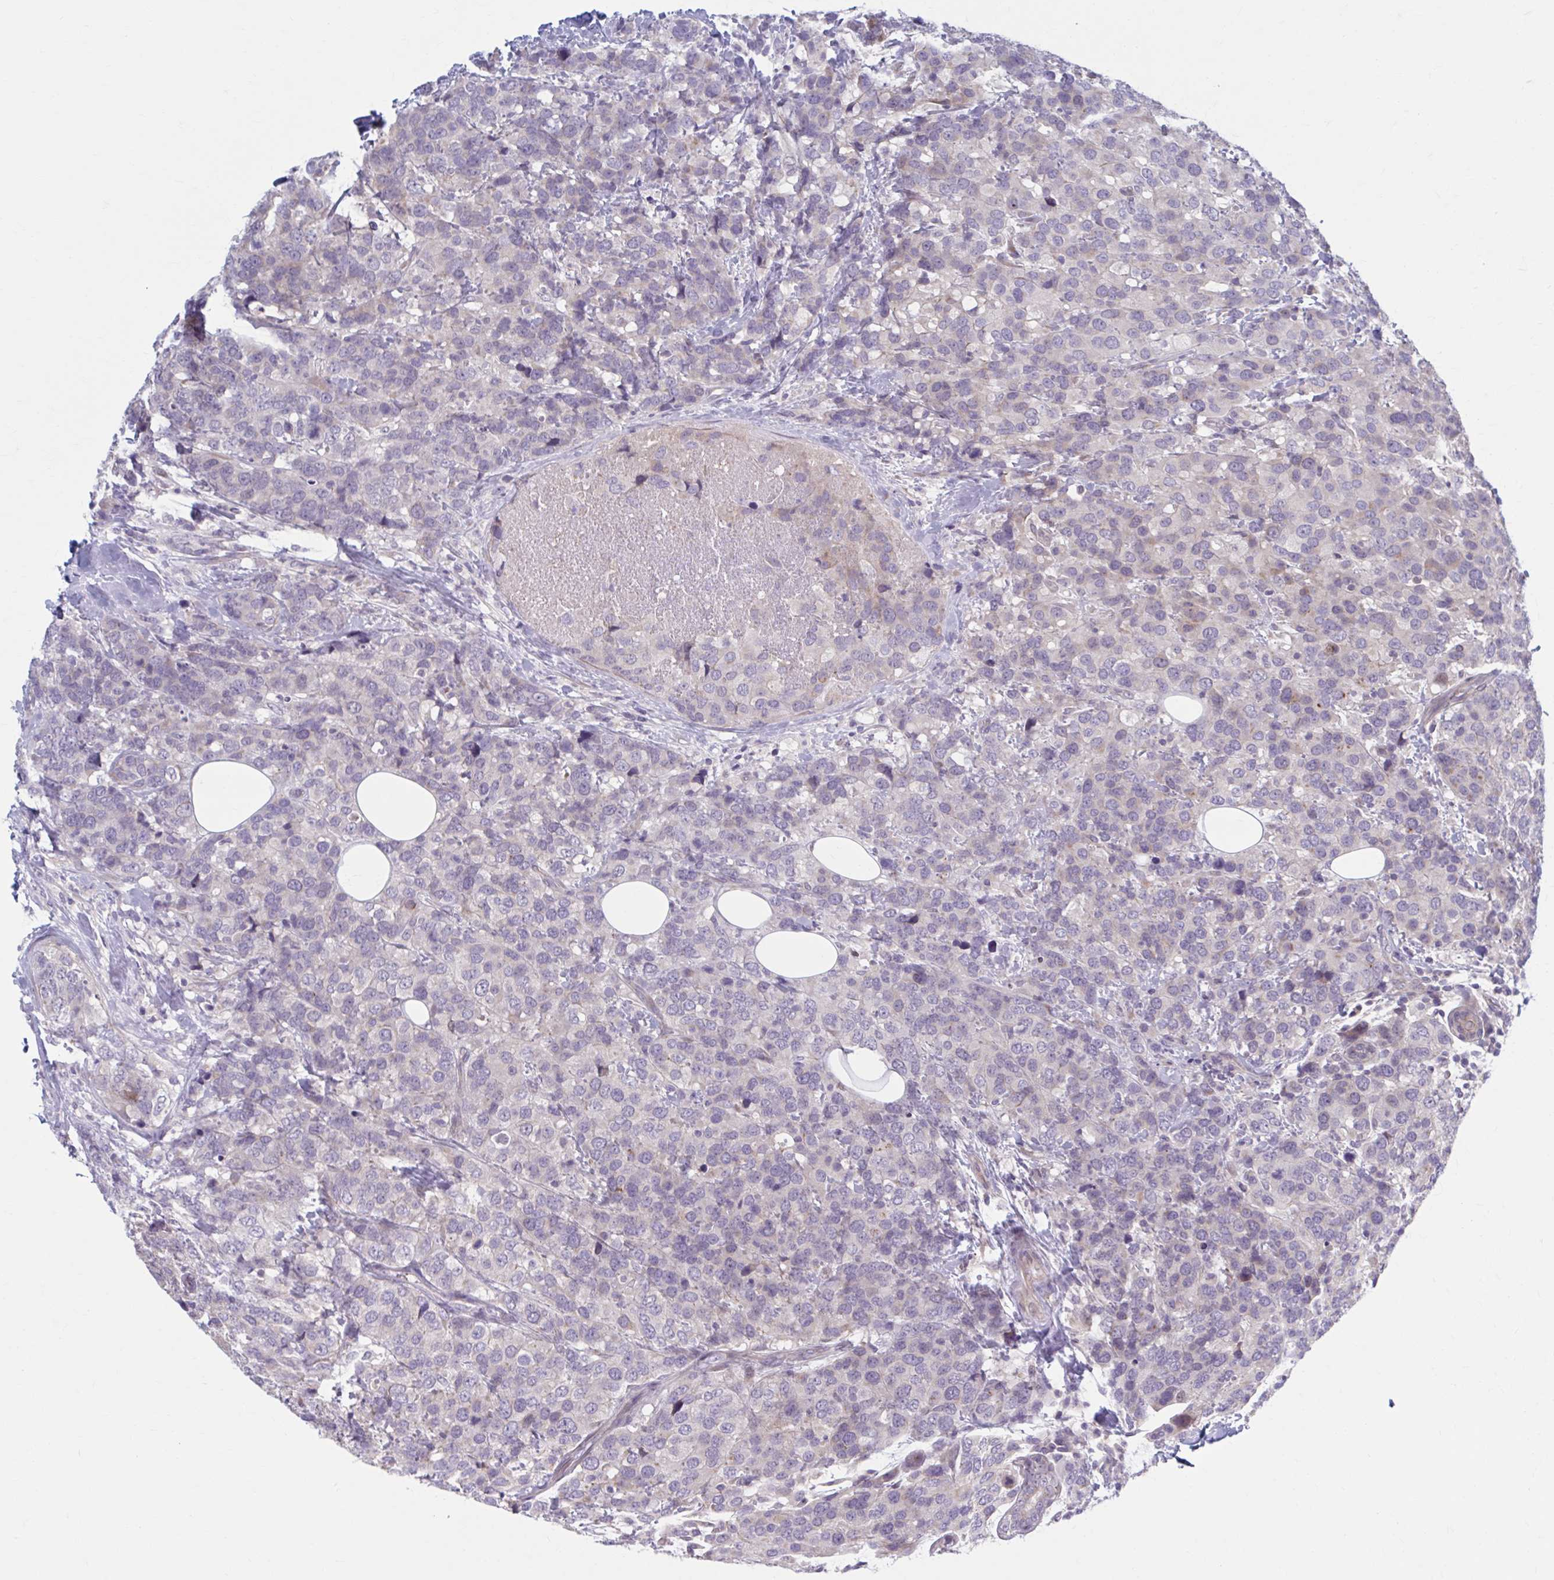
{"staining": {"intensity": "negative", "quantity": "none", "location": "none"}, "tissue": "breast cancer", "cell_type": "Tumor cells", "image_type": "cancer", "snomed": [{"axis": "morphology", "description": "Lobular carcinoma"}, {"axis": "topography", "description": "Breast"}], "caption": "High power microscopy image of an immunohistochemistry image of breast cancer (lobular carcinoma), revealing no significant expression in tumor cells. The staining is performed using DAB brown chromogen with nuclei counter-stained in using hematoxylin.", "gene": "CHST3", "patient": {"sex": "female", "age": 59}}